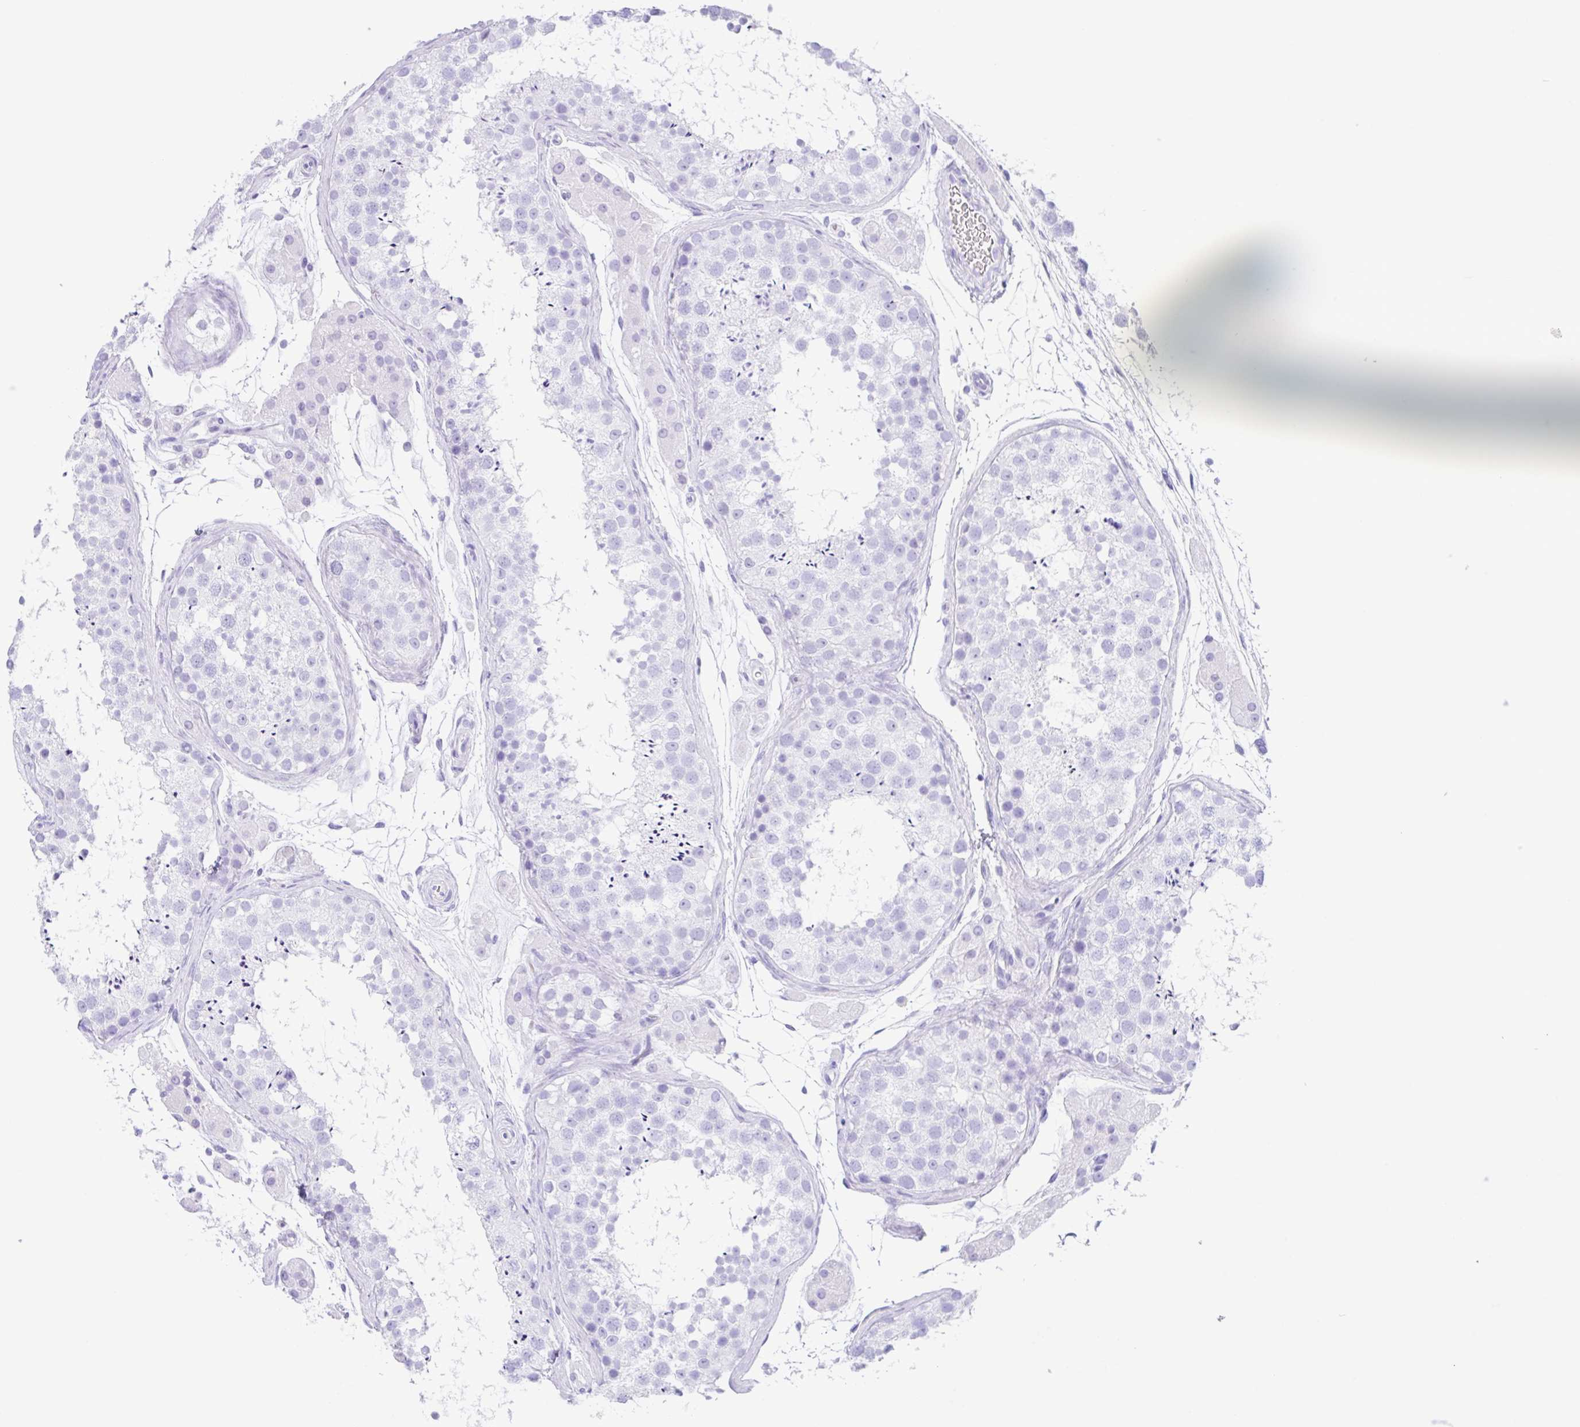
{"staining": {"intensity": "negative", "quantity": "none", "location": "none"}, "tissue": "testis", "cell_type": "Cells in seminiferous ducts", "image_type": "normal", "snomed": [{"axis": "morphology", "description": "Normal tissue, NOS"}, {"axis": "topography", "description": "Testis"}], "caption": "Histopathology image shows no protein staining in cells in seminiferous ducts of benign testis.", "gene": "CPA1", "patient": {"sex": "male", "age": 41}}